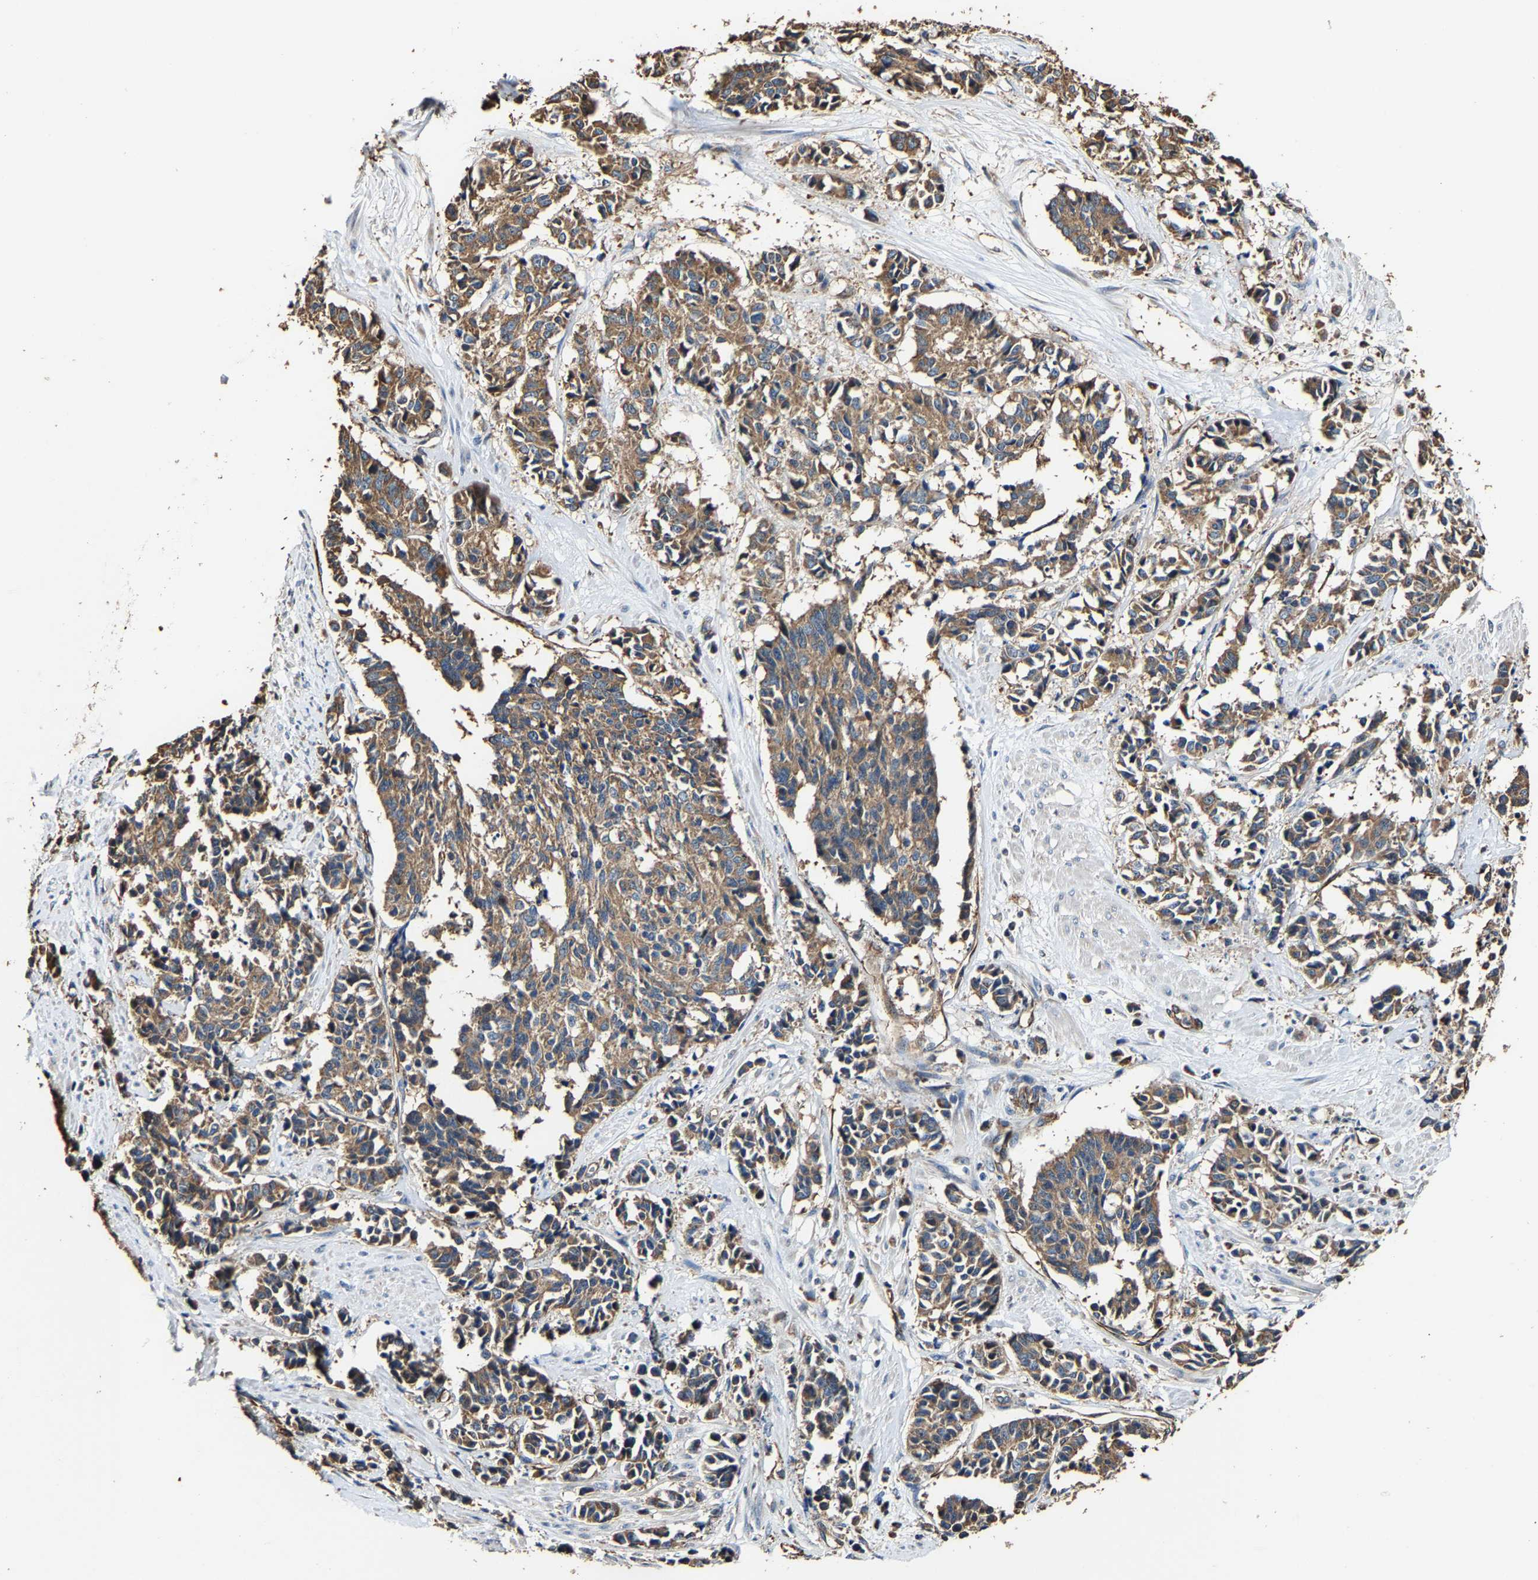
{"staining": {"intensity": "moderate", "quantity": ">75%", "location": "cytoplasmic/membranous"}, "tissue": "cervical cancer", "cell_type": "Tumor cells", "image_type": "cancer", "snomed": [{"axis": "morphology", "description": "Squamous cell carcinoma, NOS"}, {"axis": "topography", "description": "Cervix"}], "caption": "A medium amount of moderate cytoplasmic/membranous staining is present in approximately >75% of tumor cells in cervical cancer (squamous cell carcinoma) tissue.", "gene": "GFRA3", "patient": {"sex": "female", "age": 35}}